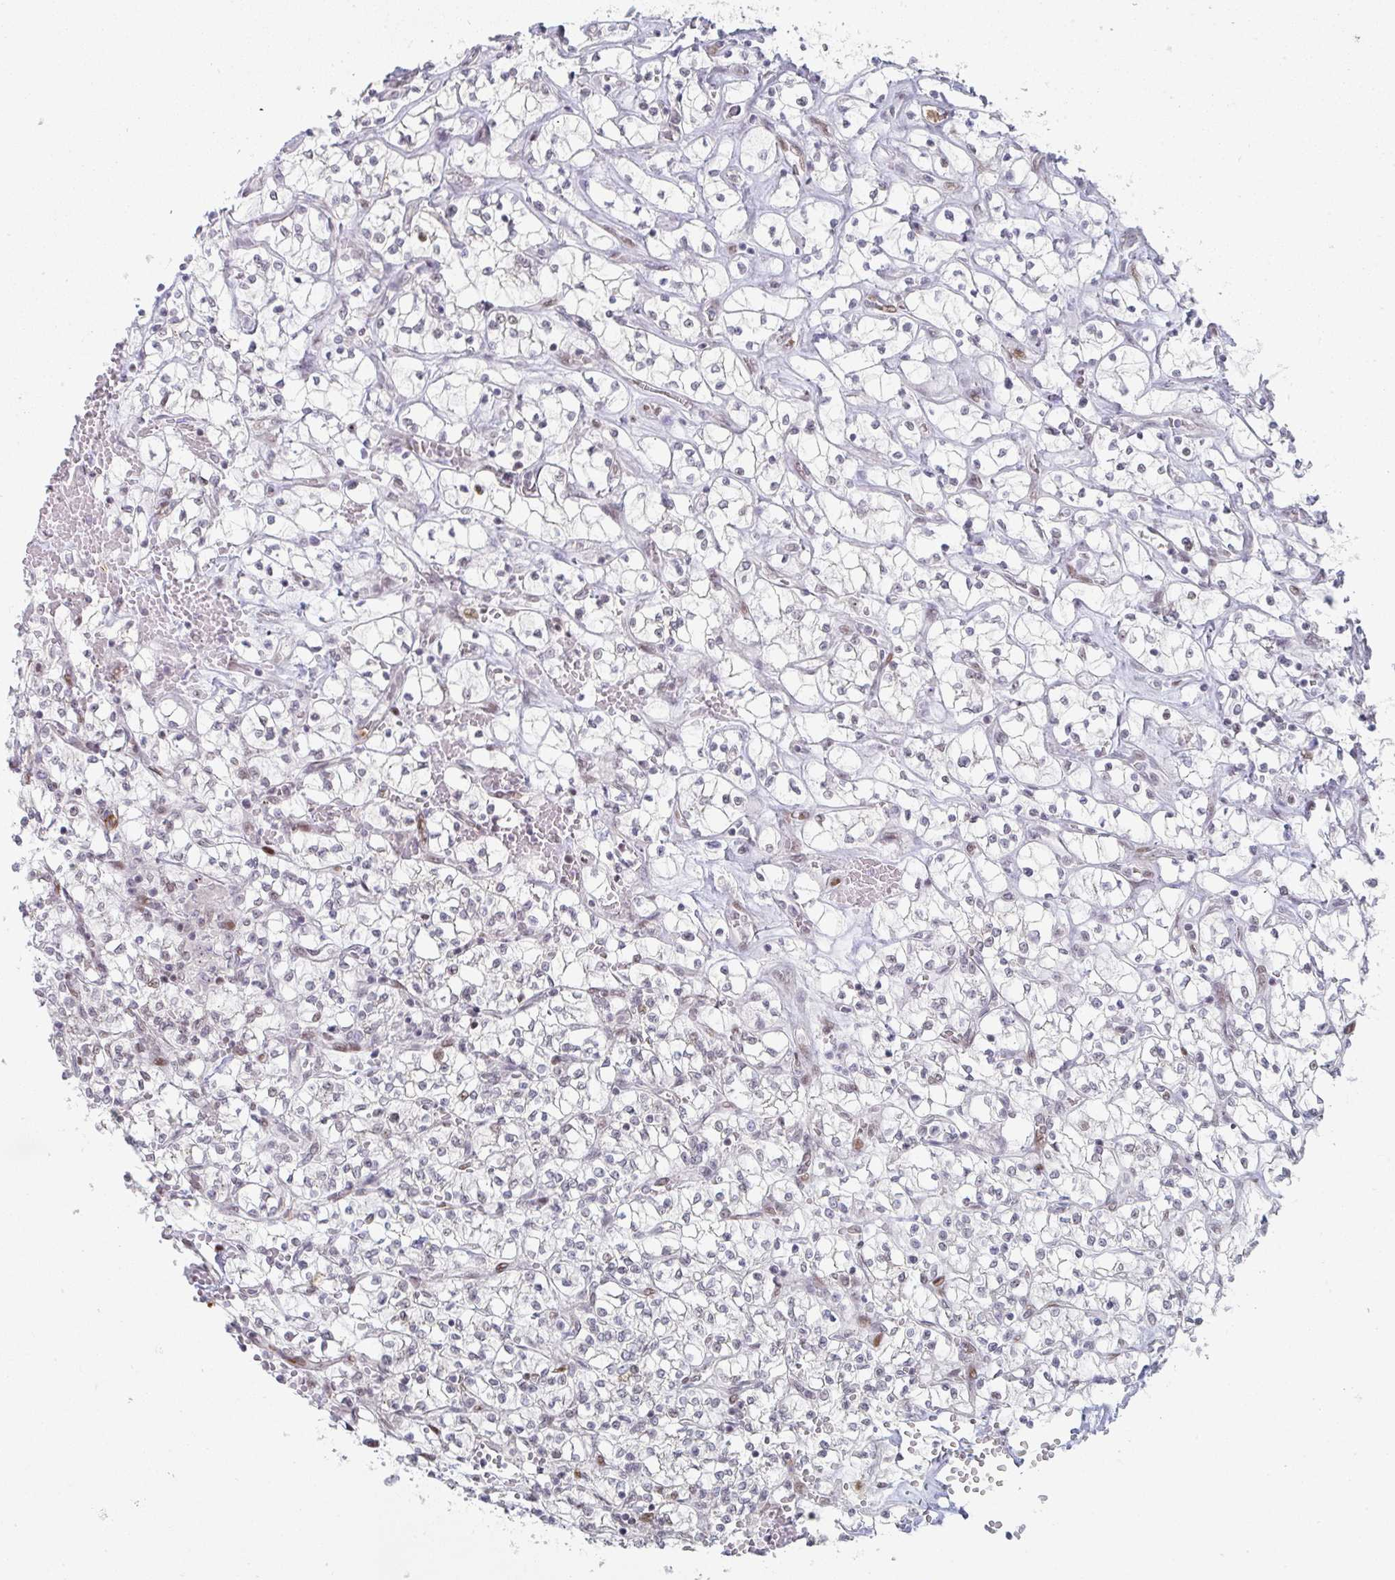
{"staining": {"intensity": "weak", "quantity": "<25%", "location": "nuclear"}, "tissue": "renal cancer", "cell_type": "Tumor cells", "image_type": "cancer", "snomed": [{"axis": "morphology", "description": "Adenocarcinoma, NOS"}, {"axis": "topography", "description": "Kidney"}], "caption": "DAB immunohistochemical staining of human renal adenocarcinoma displays no significant expression in tumor cells.", "gene": "LIN54", "patient": {"sex": "female", "age": 64}}